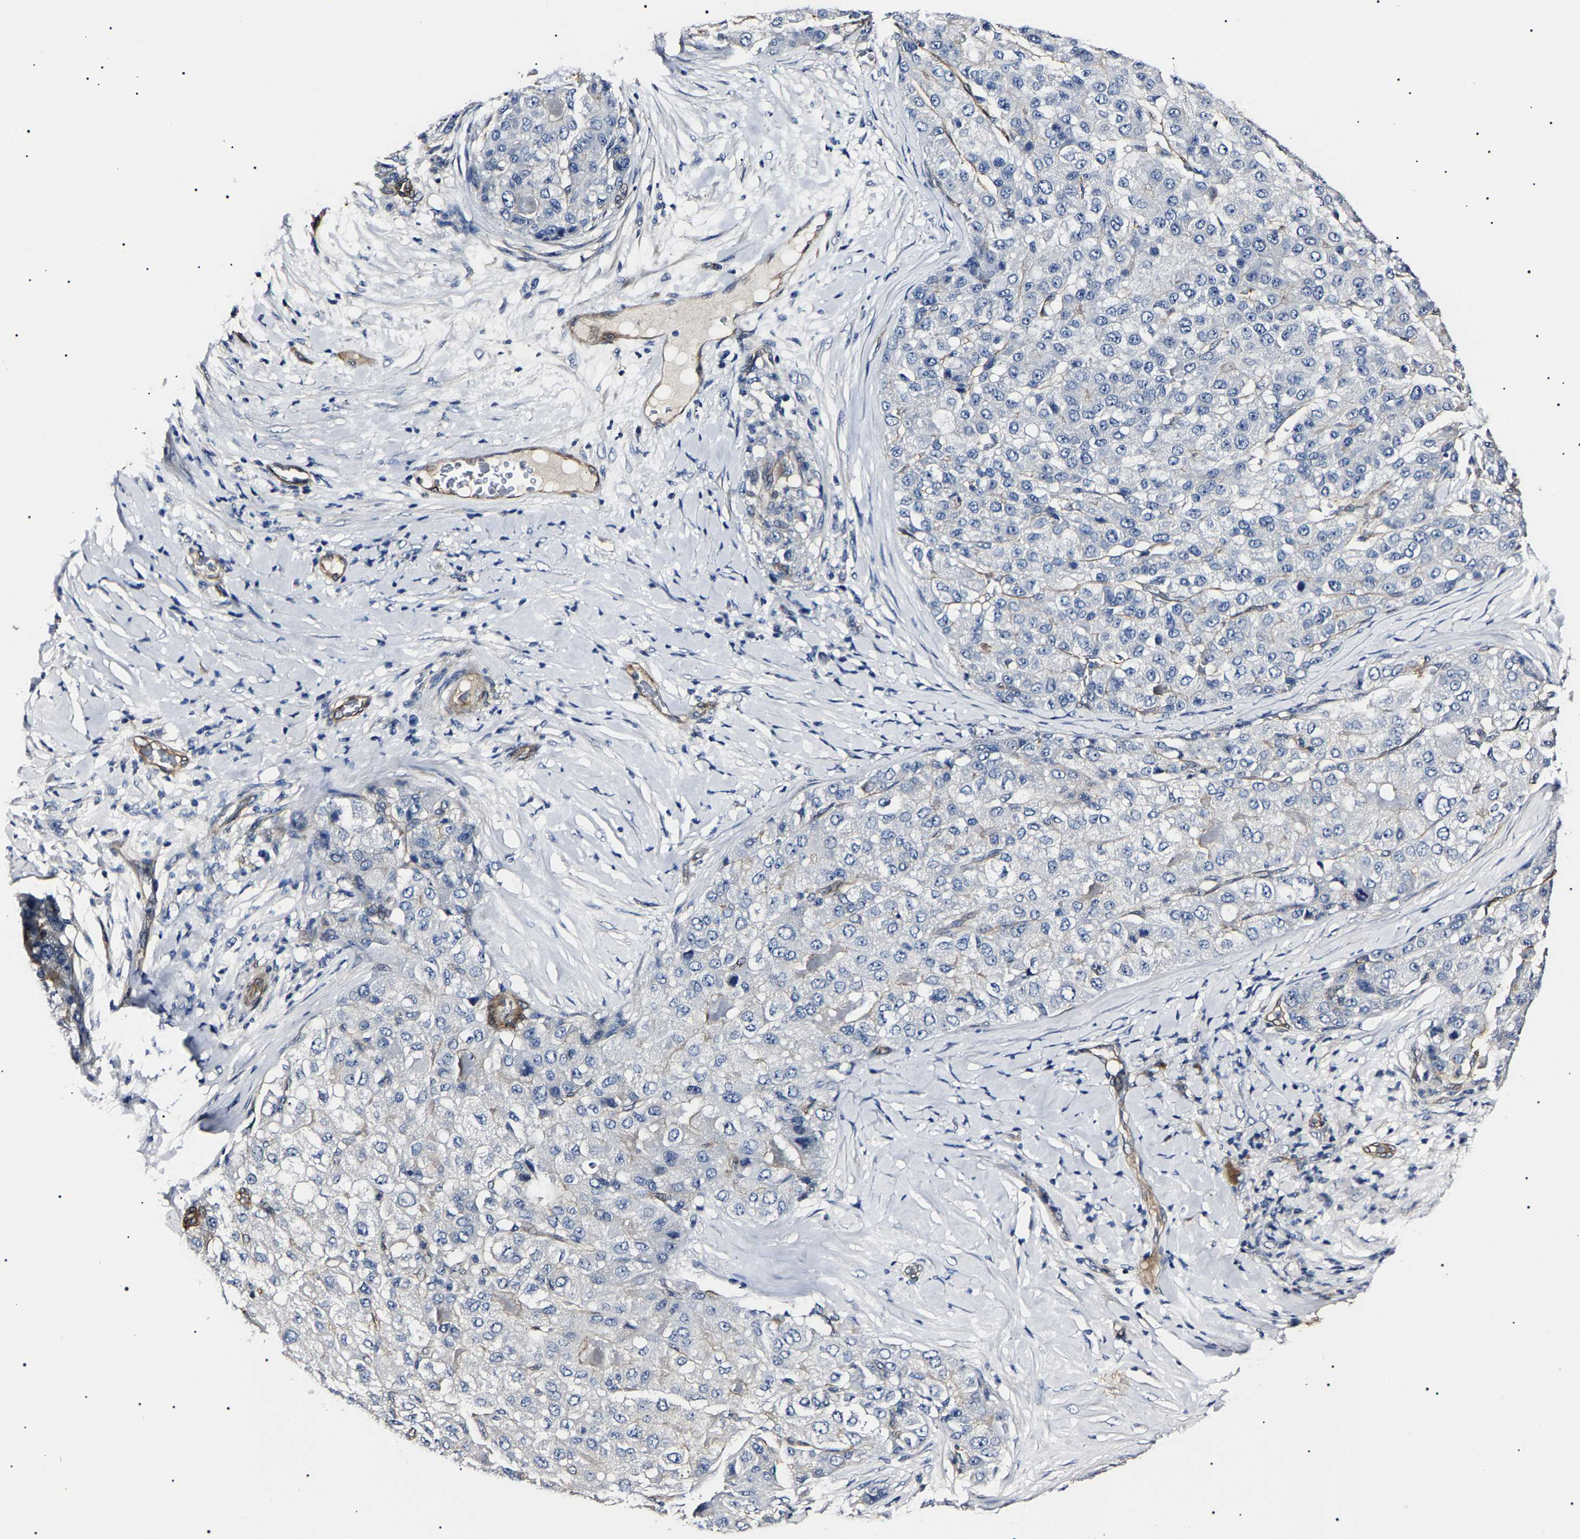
{"staining": {"intensity": "negative", "quantity": "none", "location": "none"}, "tissue": "liver cancer", "cell_type": "Tumor cells", "image_type": "cancer", "snomed": [{"axis": "morphology", "description": "Carcinoma, Hepatocellular, NOS"}, {"axis": "topography", "description": "Liver"}], "caption": "Immunohistochemical staining of human liver cancer reveals no significant staining in tumor cells.", "gene": "KLHL42", "patient": {"sex": "male", "age": 80}}